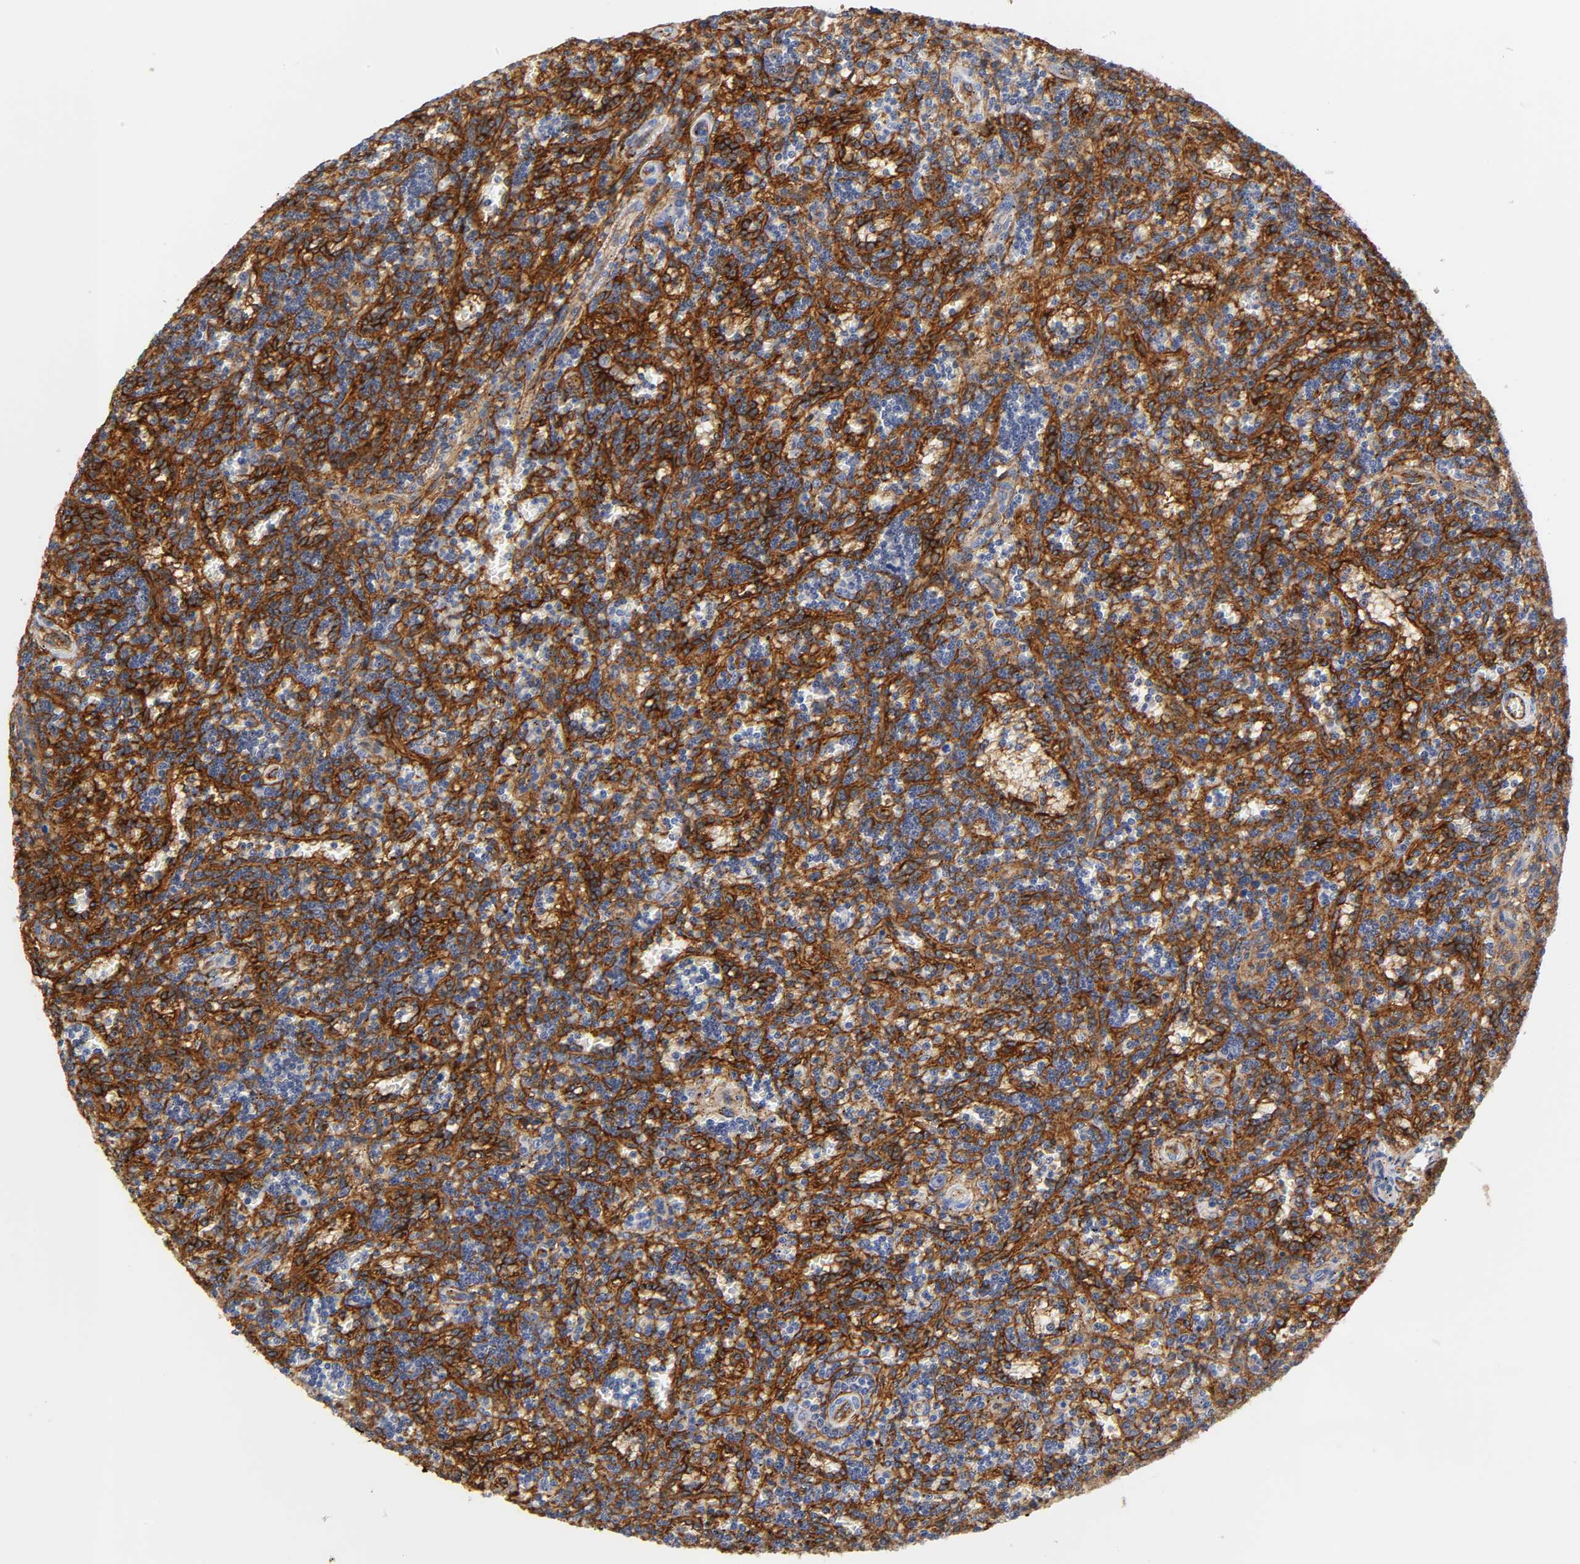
{"staining": {"intensity": "strong", "quantity": "25%-75%", "location": "cytoplasmic/membranous"}, "tissue": "lymphoma", "cell_type": "Tumor cells", "image_type": "cancer", "snomed": [{"axis": "morphology", "description": "Malignant lymphoma, non-Hodgkin's type, Low grade"}, {"axis": "topography", "description": "Spleen"}], "caption": "Lymphoma stained for a protein (brown) shows strong cytoplasmic/membranous positive staining in about 25%-75% of tumor cells.", "gene": "ICAM1", "patient": {"sex": "male", "age": 73}}